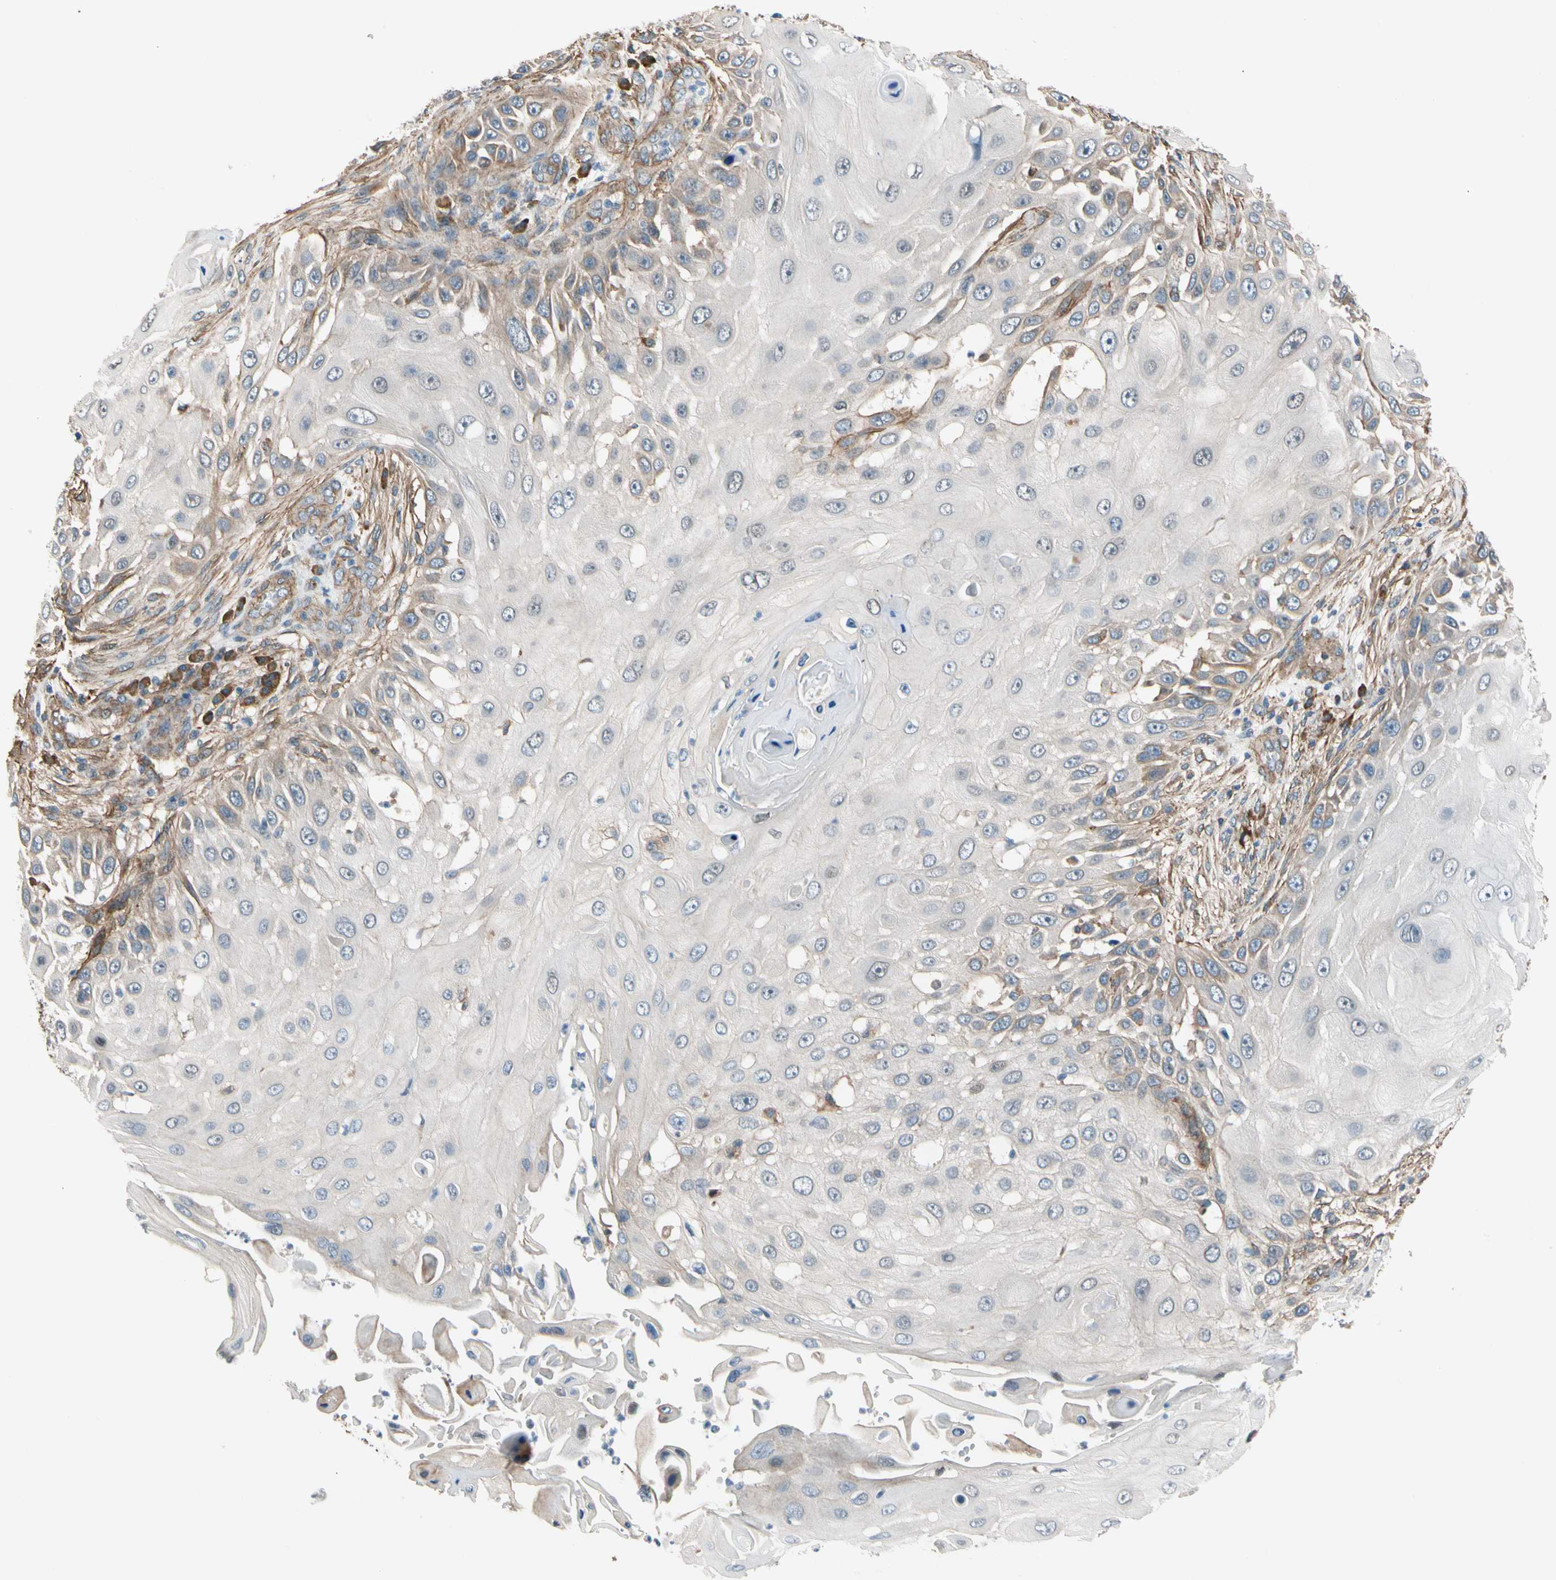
{"staining": {"intensity": "weak", "quantity": "<25%", "location": "cytoplasmic/membranous"}, "tissue": "skin cancer", "cell_type": "Tumor cells", "image_type": "cancer", "snomed": [{"axis": "morphology", "description": "Squamous cell carcinoma, NOS"}, {"axis": "topography", "description": "Skin"}], "caption": "This is a photomicrograph of immunohistochemistry (IHC) staining of skin cancer, which shows no positivity in tumor cells.", "gene": "LIMK2", "patient": {"sex": "female", "age": 44}}